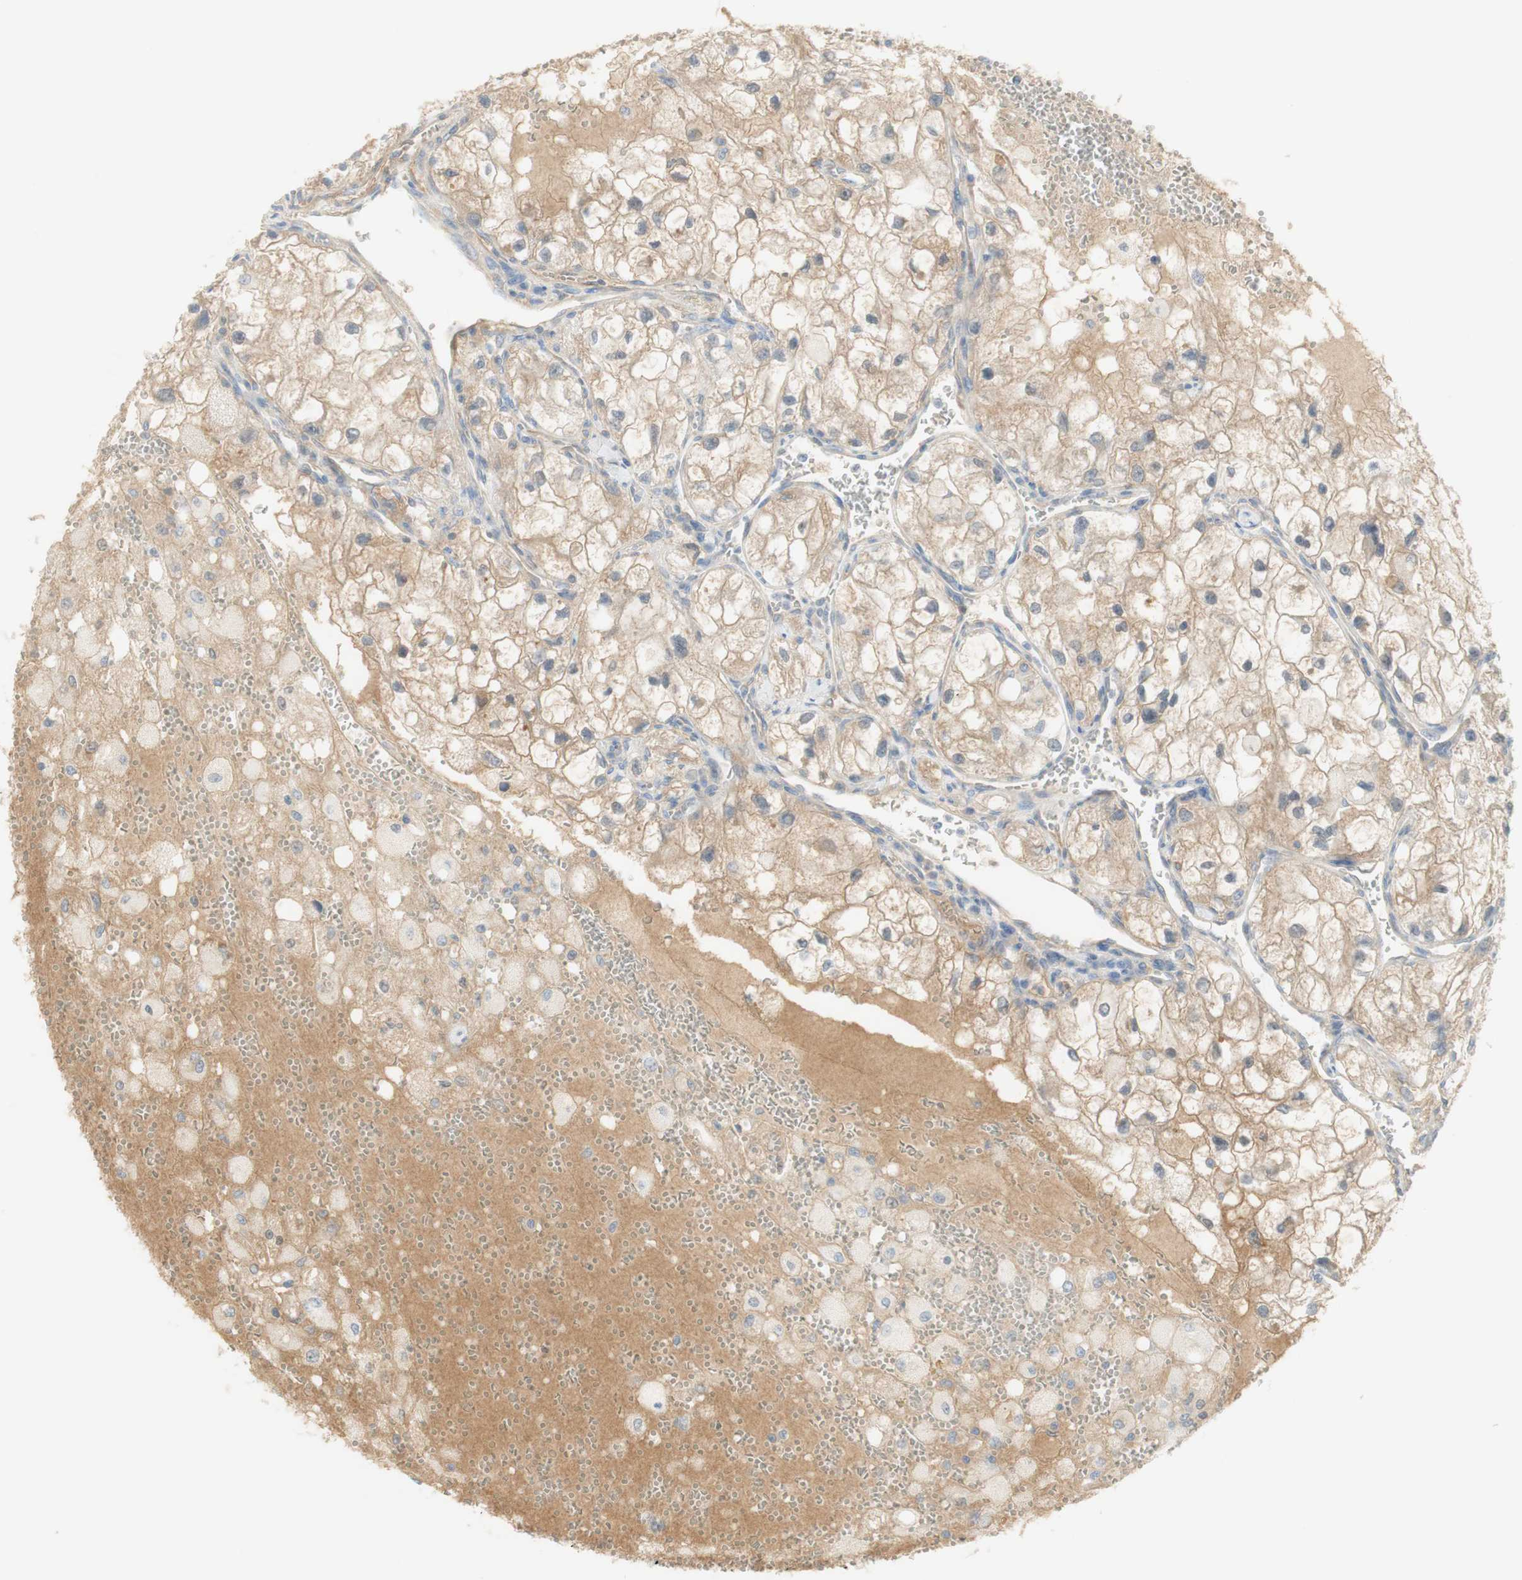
{"staining": {"intensity": "weak", "quantity": ">75%", "location": "cytoplasmic/membranous"}, "tissue": "renal cancer", "cell_type": "Tumor cells", "image_type": "cancer", "snomed": [{"axis": "morphology", "description": "Adenocarcinoma, NOS"}, {"axis": "topography", "description": "Kidney"}], "caption": "An image of human renal cancer (adenocarcinoma) stained for a protein shows weak cytoplasmic/membranous brown staining in tumor cells.", "gene": "SELENBP1", "patient": {"sex": "female", "age": 70}}